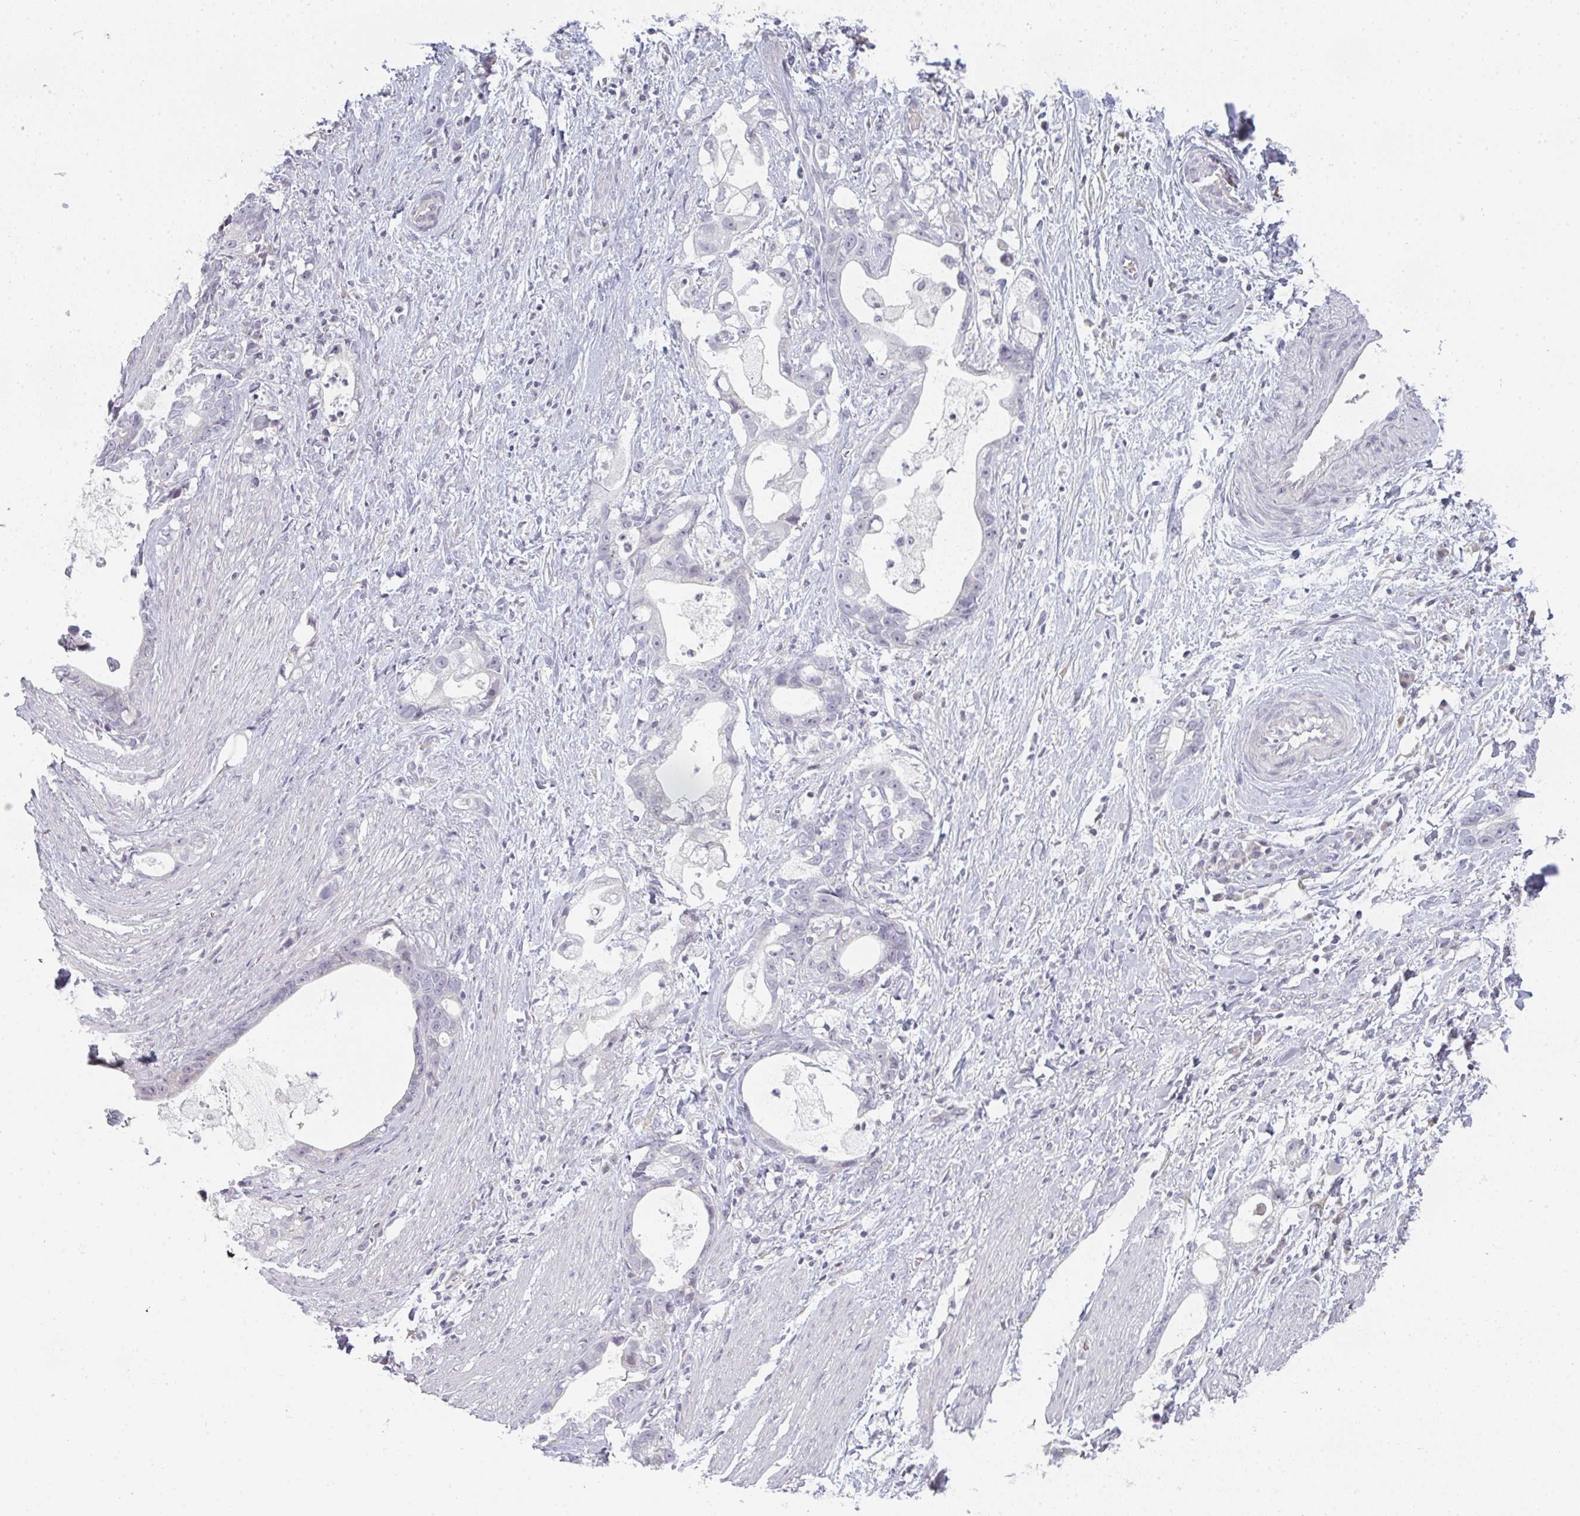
{"staining": {"intensity": "negative", "quantity": "none", "location": "none"}, "tissue": "stomach cancer", "cell_type": "Tumor cells", "image_type": "cancer", "snomed": [{"axis": "morphology", "description": "Adenocarcinoma, NOS"}, {"axis": "topography", "description": "Stomach"}], "caption": "Immunohistochemical staining of stomach cancer demonstrates no significant staining in tumor cells. Brightfield microscopy of immunohistochemistry (IHC) stained with DAB (3,3'-diaminobenzidine) (brown) and hematoxylin (blue), captured at high magnification.", "gene": "RBBP6", "patient": {"sex": "male", "age": 55}}